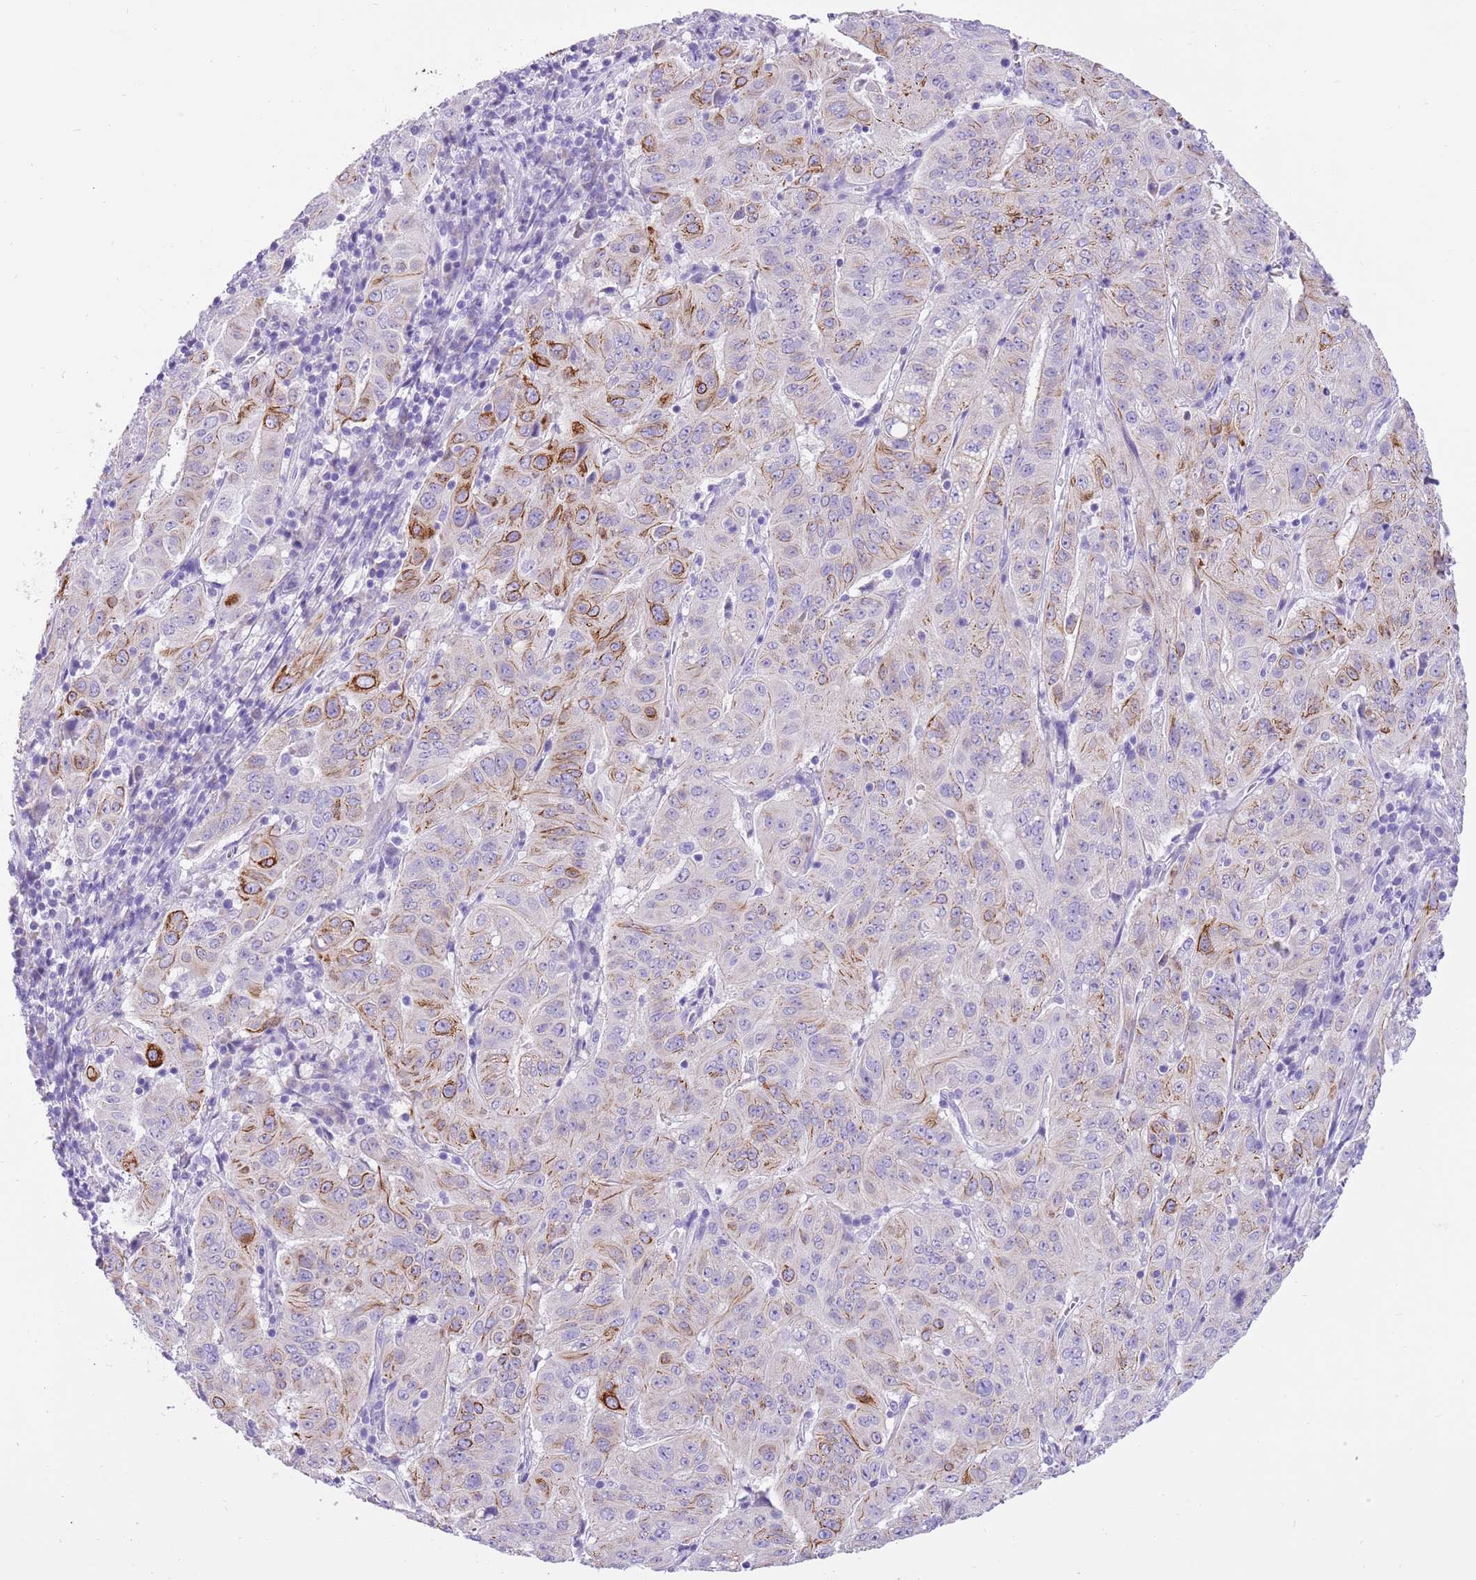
{"staining": {"intensity": "moderate", "quantity": "25%-75%", "location": "cytoplasmic/membranous"}, "tissue": "pancreatic cancer", "cell_type": "Tumor cells", "image_type": "cancer", "snomed": [{"axis": "morphology", "description": "Adenocarcinoma, NOS"}, {"axis": "topography", "description": "Pancreas"}], "caption": "Protein expression analysis of pancreatic adenocarcinoma exhibits moderate cytoplasmic/membranous positivity in approximately 25%-75% of tumor cells.", "gene": "R3HDM4", "patient": {"sex": "male", "age": 63}}